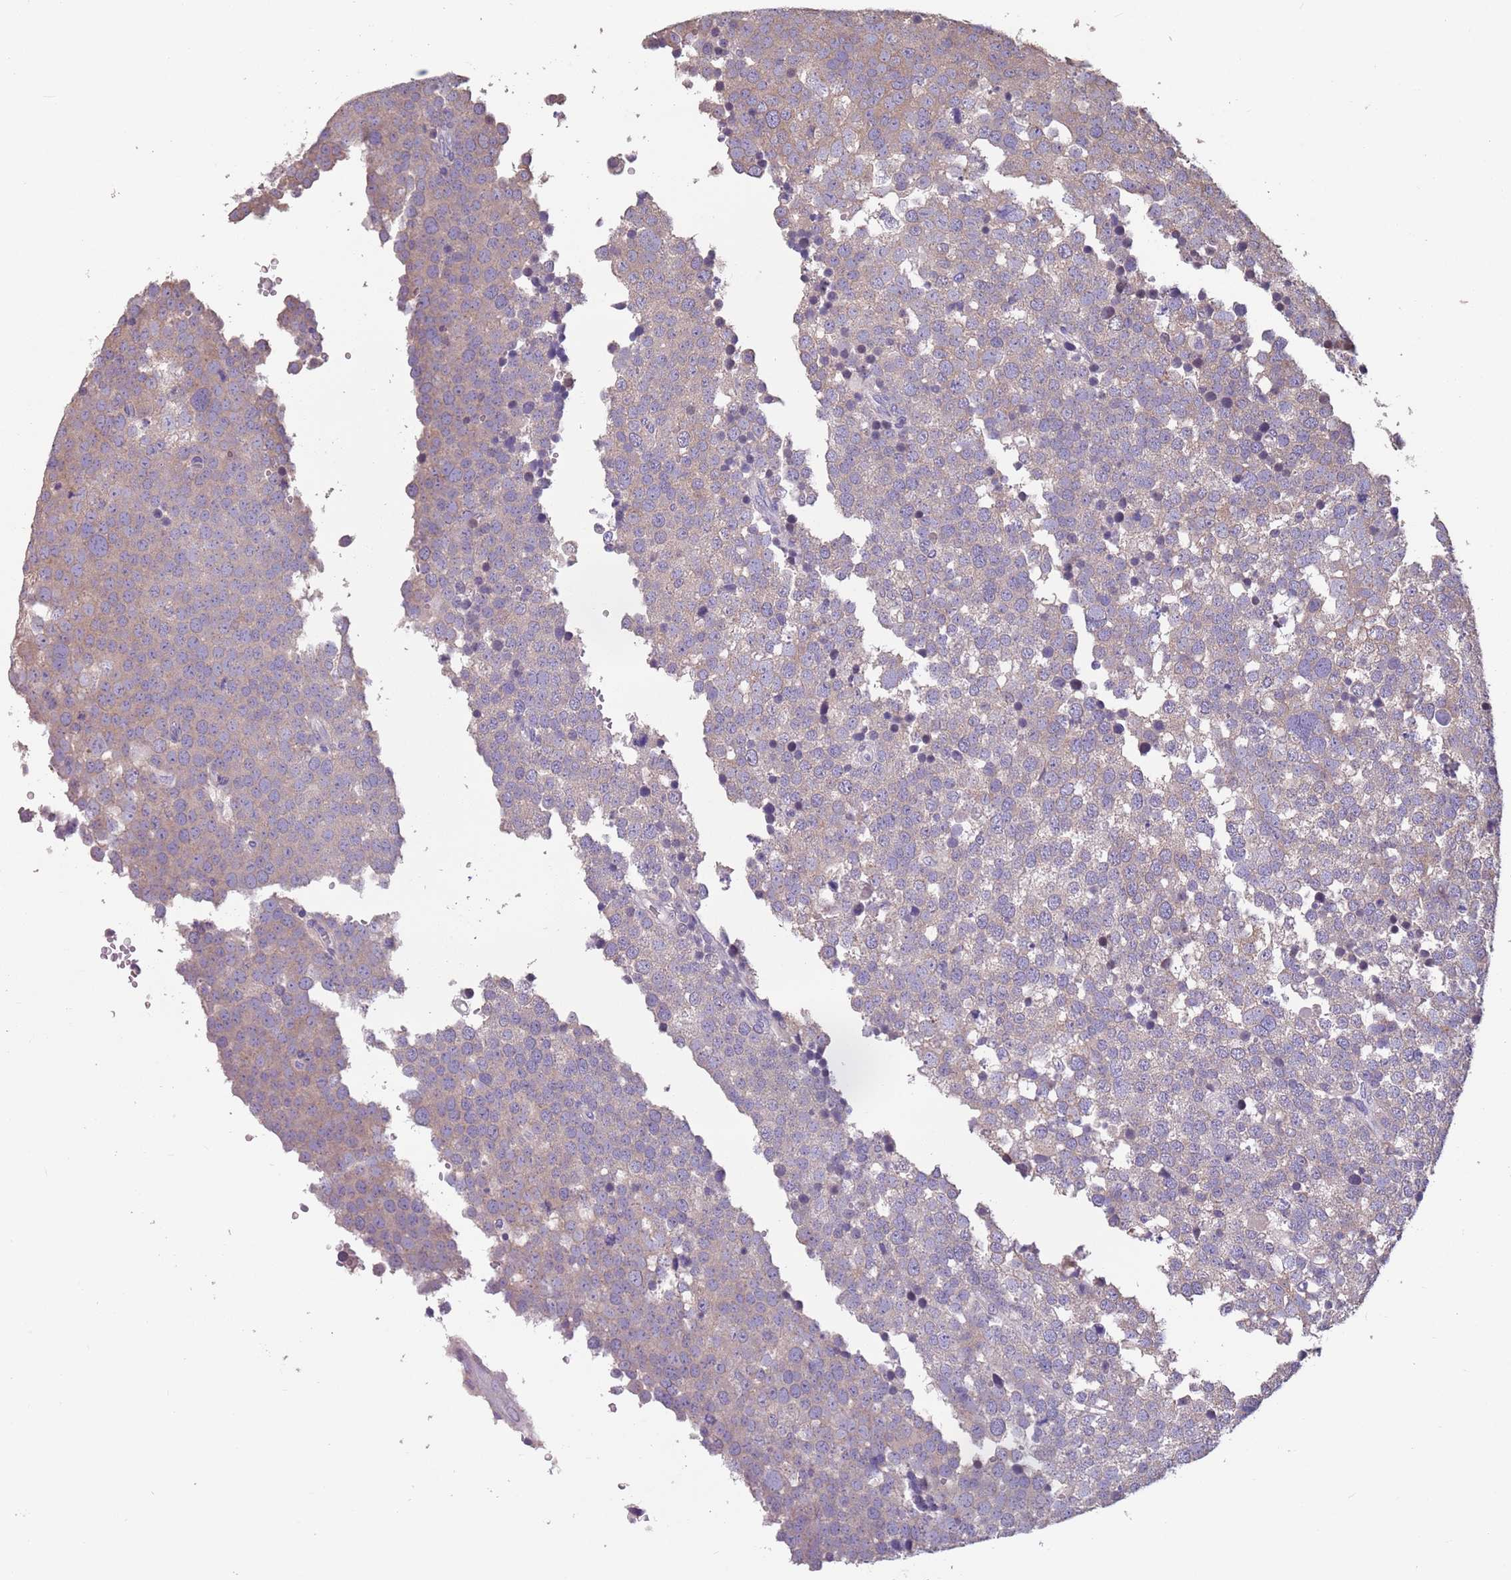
{"staining": {"intensity": "weak", "quantity": "<25%", "location": "cytoplasmic/membranous"}, "tissue": "testis cancer", "cell_type": "Tumor cells", "image_type": "cancer", "snomed": [{"axis": "morphology", "description": "Seminoma, NOS"}, {"axis": "topography", "description": "Testis"}], "caption": "Tumor cells show no significant protein expression in testis cancer.", "gene": "MBD3L1", "patient": {"sex": "male", "age": 71}}